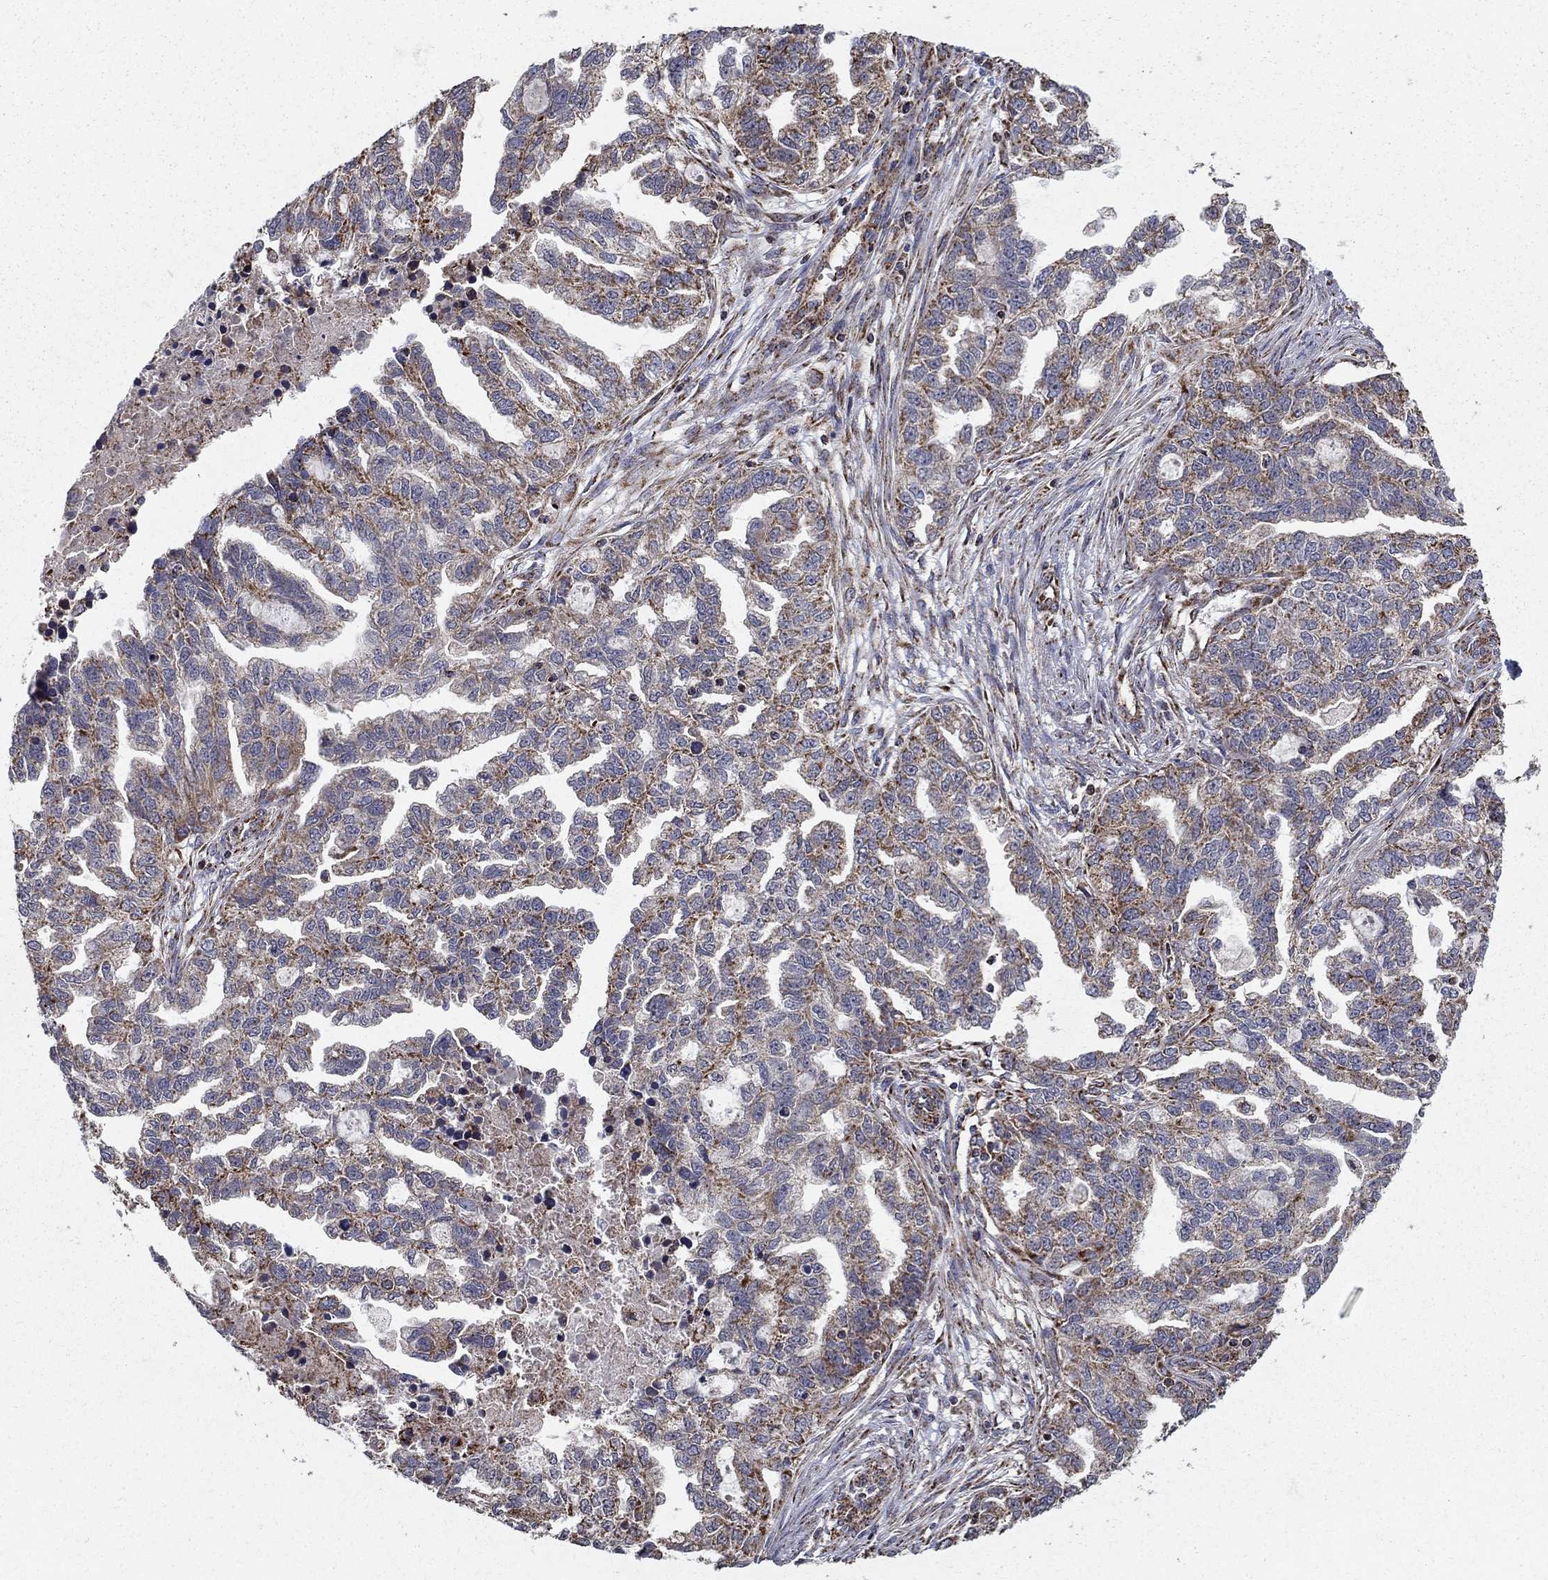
{"staining": {"intensity": "strong", "quantity": "<25%", "location": "cytoplasmic/membranous"}, "tissue": "ovarian cancer", "cell_type": "Tumor cells", "image_type": "cancer", "snomed": [{"axis": "morphology", "description": "Cystadenocarcinoma, serous, NOS"}, {"axis": "topography", "description": "Ovary"}], "caption": "Protein staining exhibits strong cytoplasmic/membranous positivity in approximately <25% of tumor cells in ovarian cancer. The protein of interest is shown in brown color, while the nuclei are stained blue.", "gene": "NDUFS8", "patient": {"sex": "female", "age": 51}}